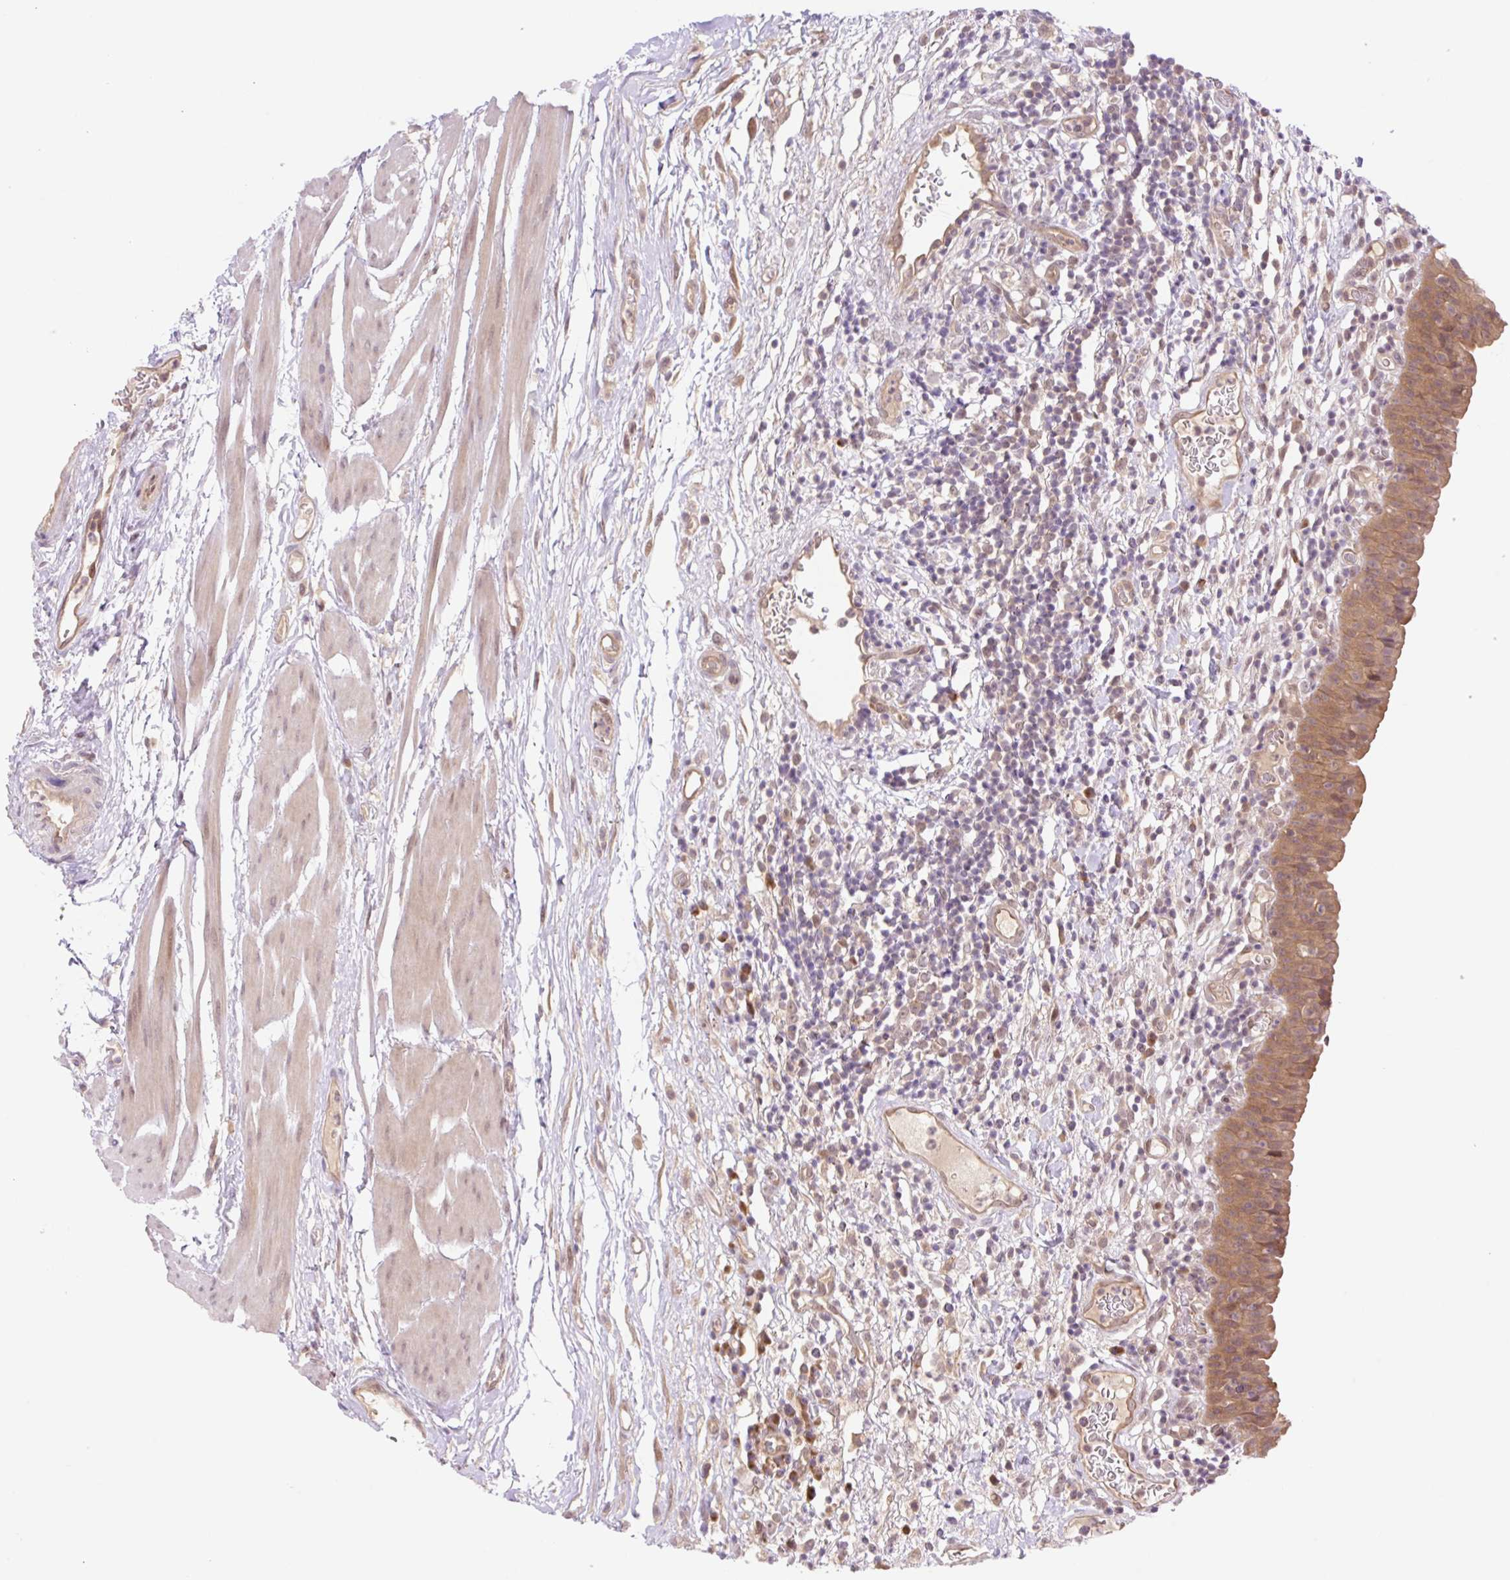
{"staining": {"intensity": "moderate", "quantity": ">75%", "location": "cytoplasmic/membranous"}, "tissue": "urinary bladder", "cell_type": "Urothelial cells", "image_type": "normal", "snomed": [{"axis": "morphology", "description": "Normal tissue, NOS"}, {"axis": "morphology", "description": "Inflammation, NOS"}, {"axis": "topography", "description": "Urinary bladder"}], "caption": "Protein analysis of normal urinary bladder exhibits moderate cytoplasmic/membranous staining in about >75% of urothelial cells. The staining was performed using DAB (3,3'-diaminobenzidine), with brown indicating positive protein expression. Nuclei are stained blue with hematoxylin.", "gene": "VPS25", "patient": {"sex": "male", "age": 57}}